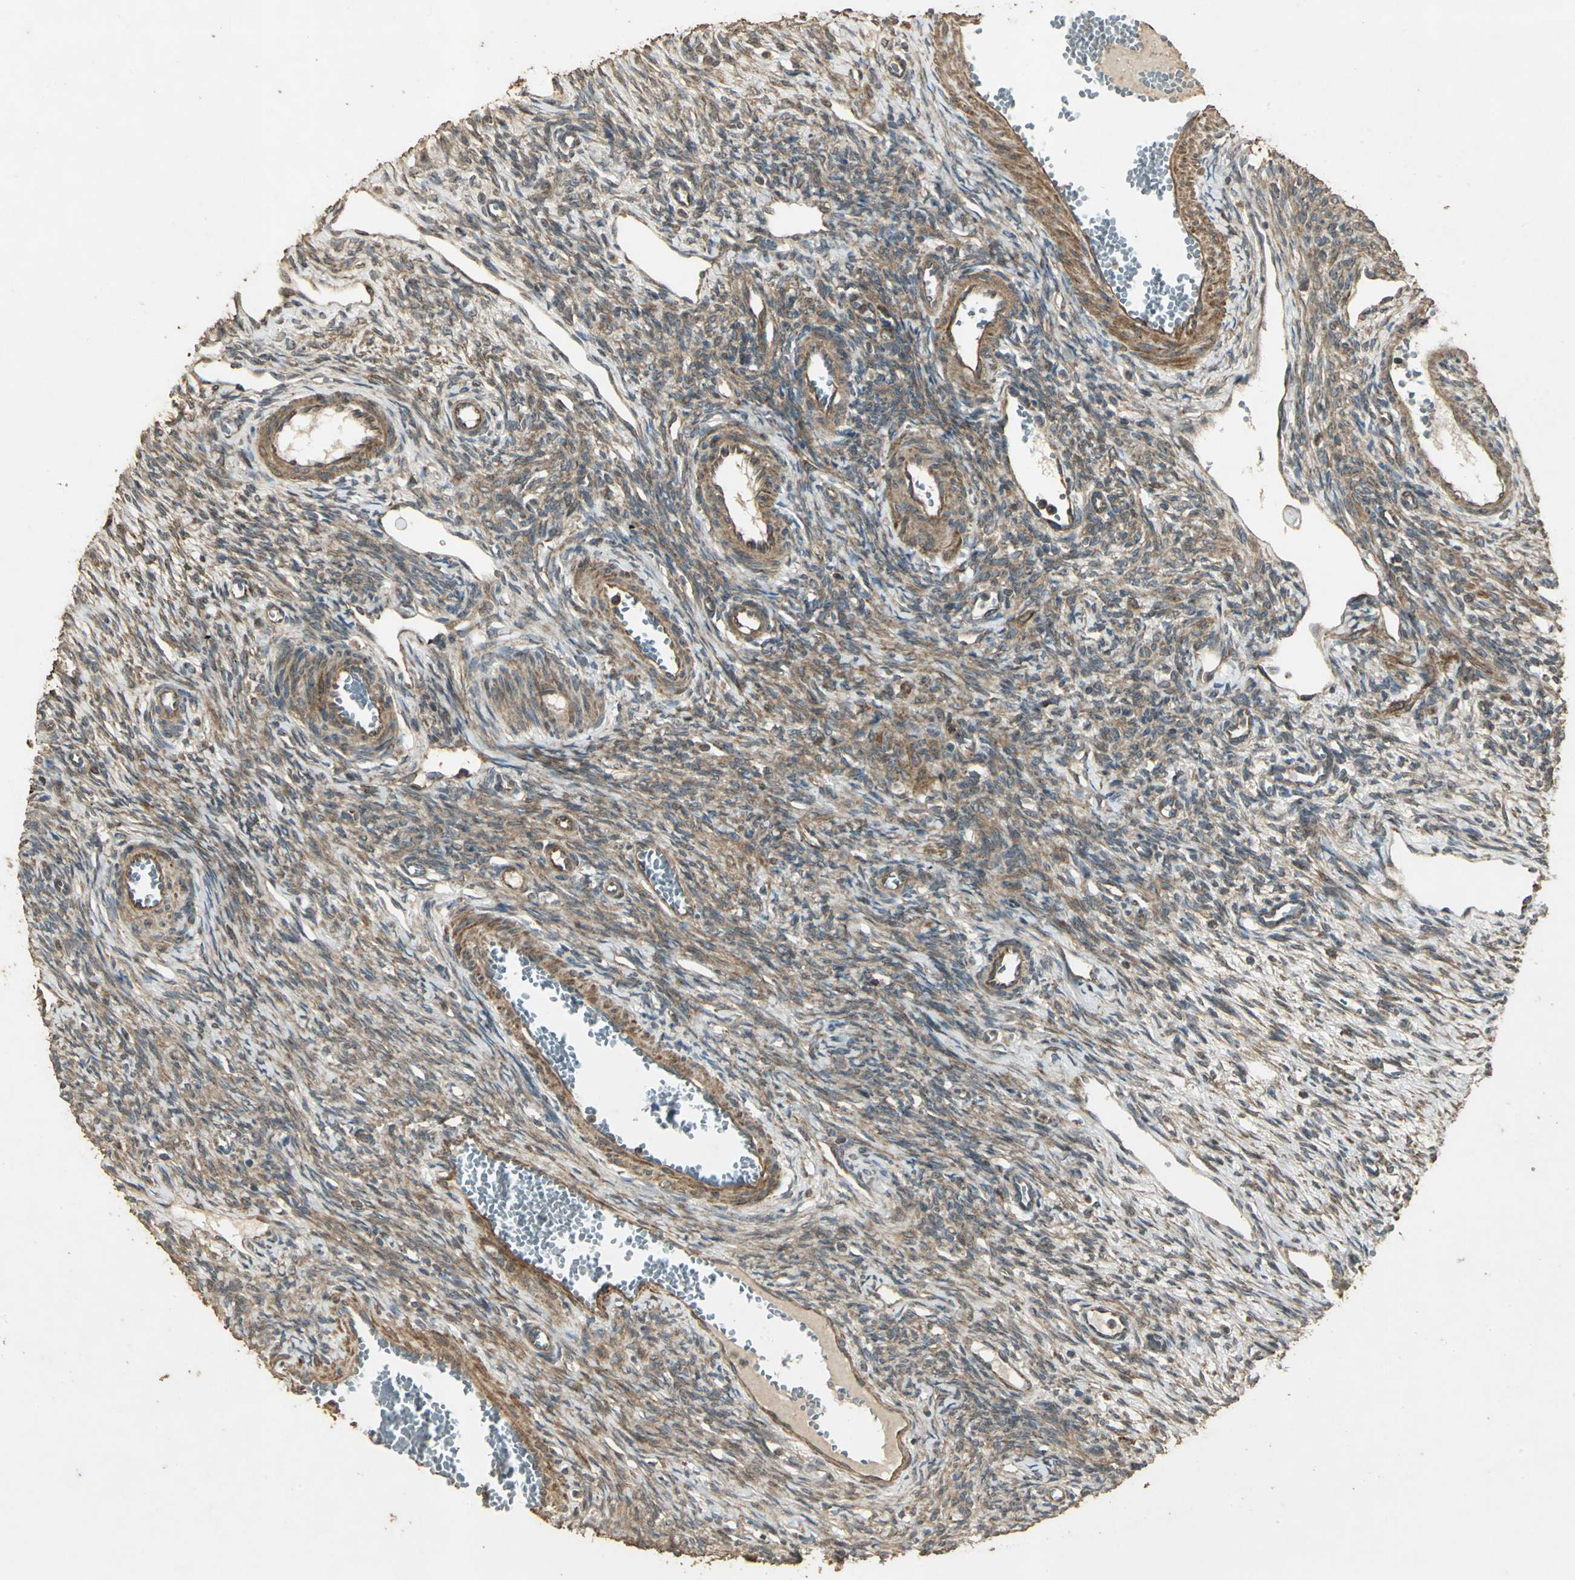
{"staining": {"intensity": "moderate", "quantity": "25%-75%", "location": "cytoplasmic/membranous"}, "tissue": "ovary", "cell_type": "Follicle cells", "image_type": "normal", "snomed": [{"axis": "morphology", "description": "Normal tissue, NOS"}, {"axis": "topography", "description": "Ovary"}], "caption": "Follicle cells exhibit medium levels of moderate cytoplasmic/membranous staining in approximately 25%-75% of cells in normal ovary.", "gene": "KANK1", "patient": {"sex": "female", "age": 33}}